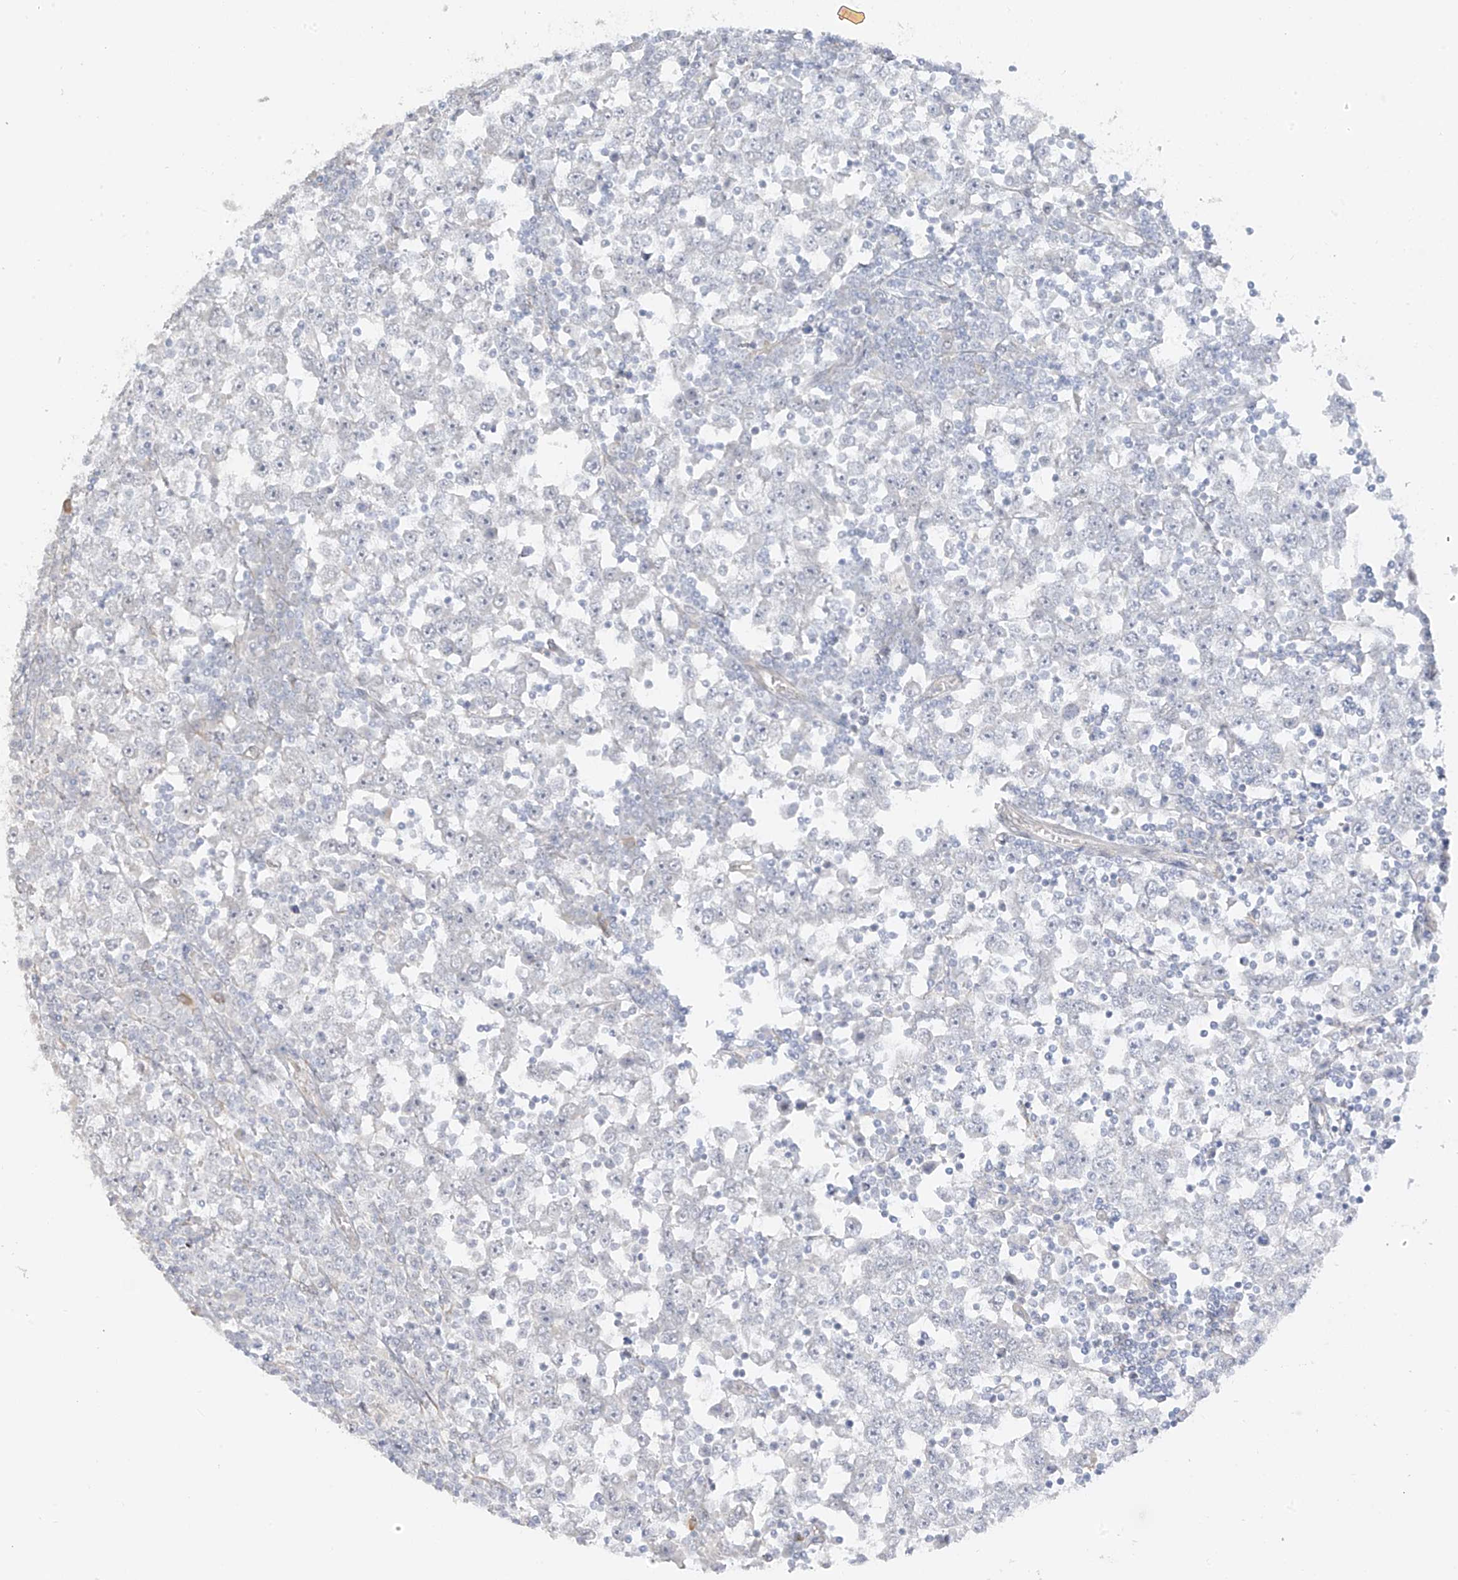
{"staining": {"intensity": "negative", "quantity": "none", "location": "none"}, "tissue": "testis cancer", "cell_type": "Tumor cells", "image_type": "cancer", "snomed": [{"axis": "morphology", "description": "Seminoma, NOS"}, {"axis": "topography", "description": "Testis"}], "caption": "A histopathology image of seminoma (testis) stained for a protein reveals no brown staining in tumor cells.", "gene": "DCDC2", "patient": {"sex": "male", "age": 65}}